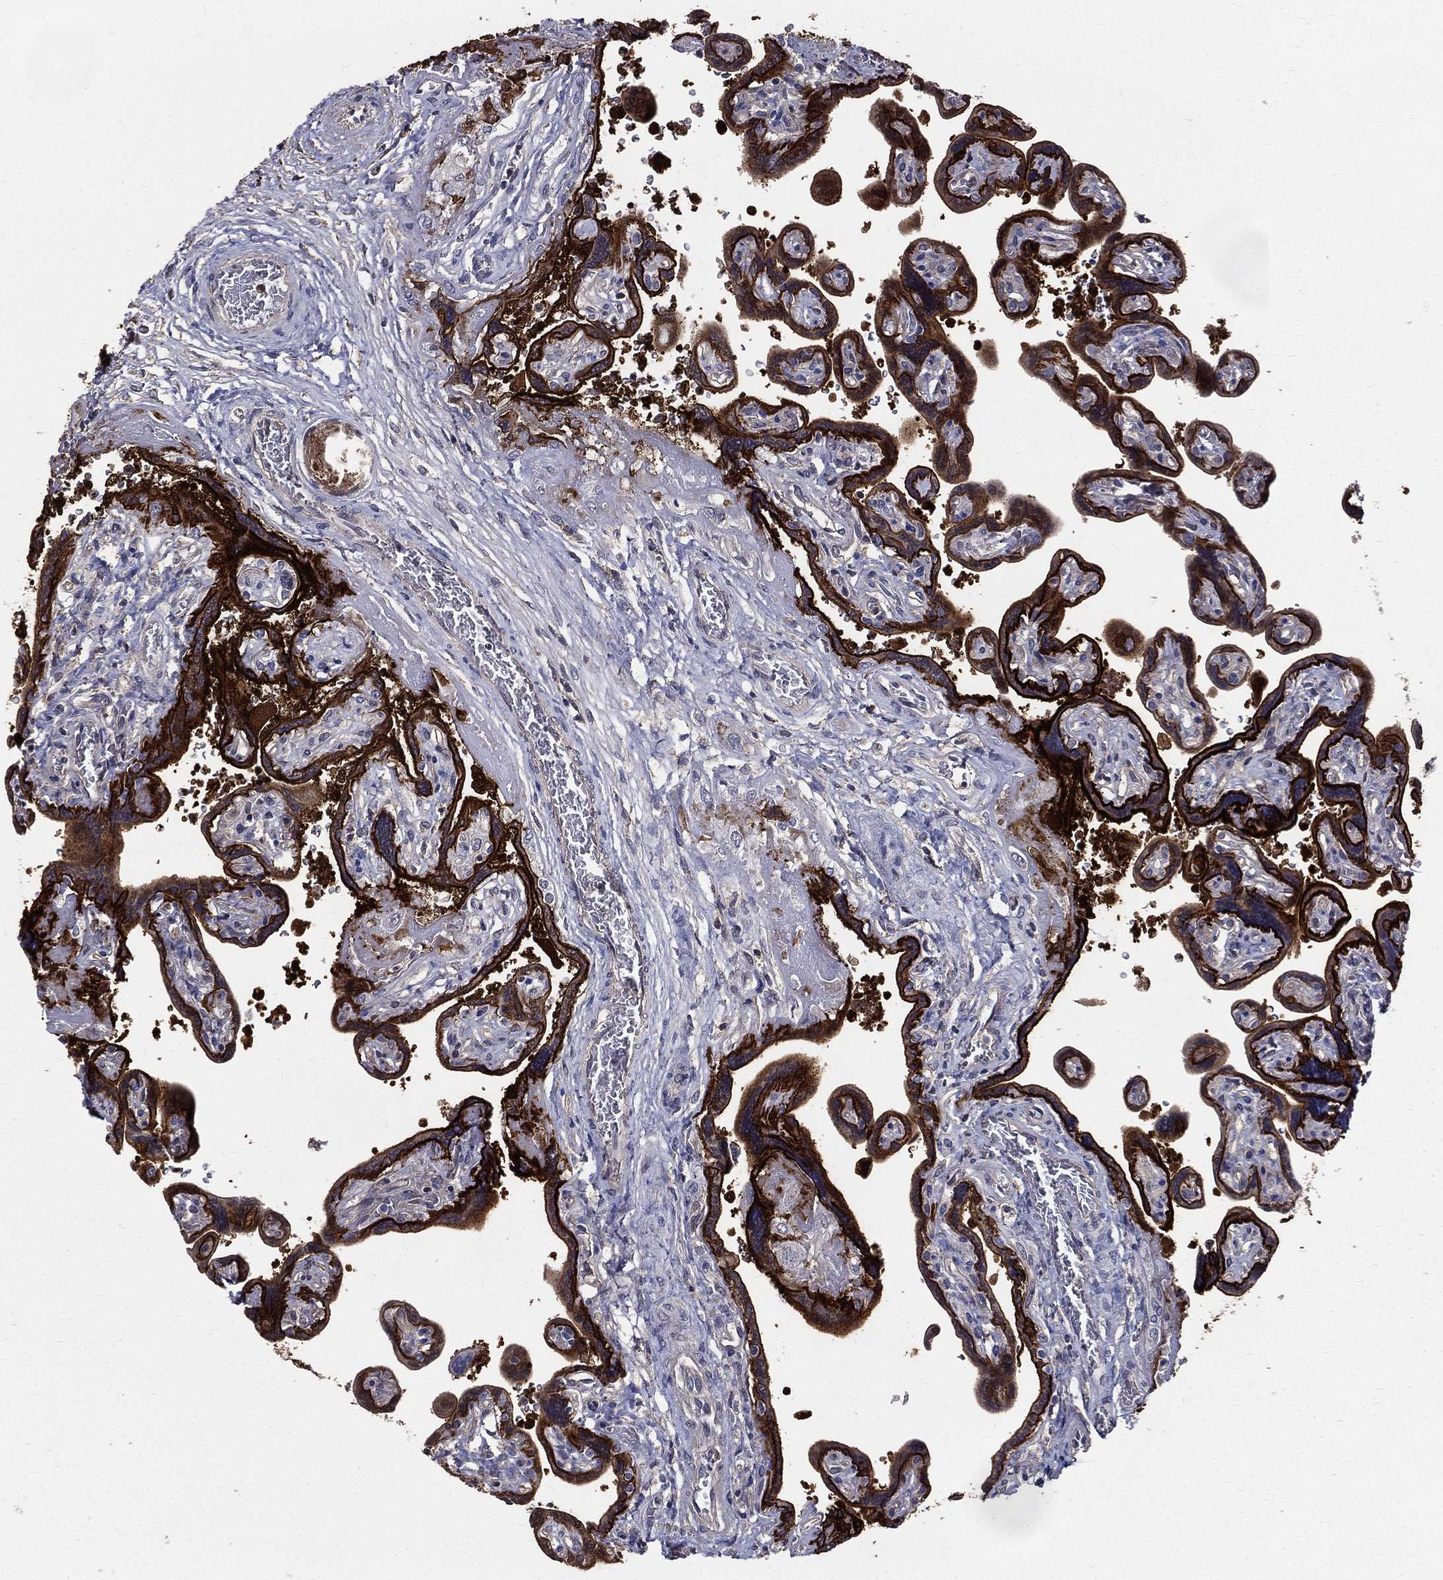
{"staining": {"intensity": "moderate", "quantity": "<25%", "location": "cytoplasmic/membranous,nuclear"}, "tissue": "placenta", "cell_type": "Decidual cells", "image_type": "normal", "snomed": [{"axis": "morphology", "description": "Normal tissue, NOS"}, {"axis": "topography", "description": "Placenta"}], "caption": "DAB (3,3'-diaminobenzidine) immunohistochemical staining of unremarkable human placenta shows moderate cytoplasmic/membranous,nuclear protein expression in about <25% of decidual cells.", "gene": "SERPINB2", "patient": {"sex": "female", "age": 32}}